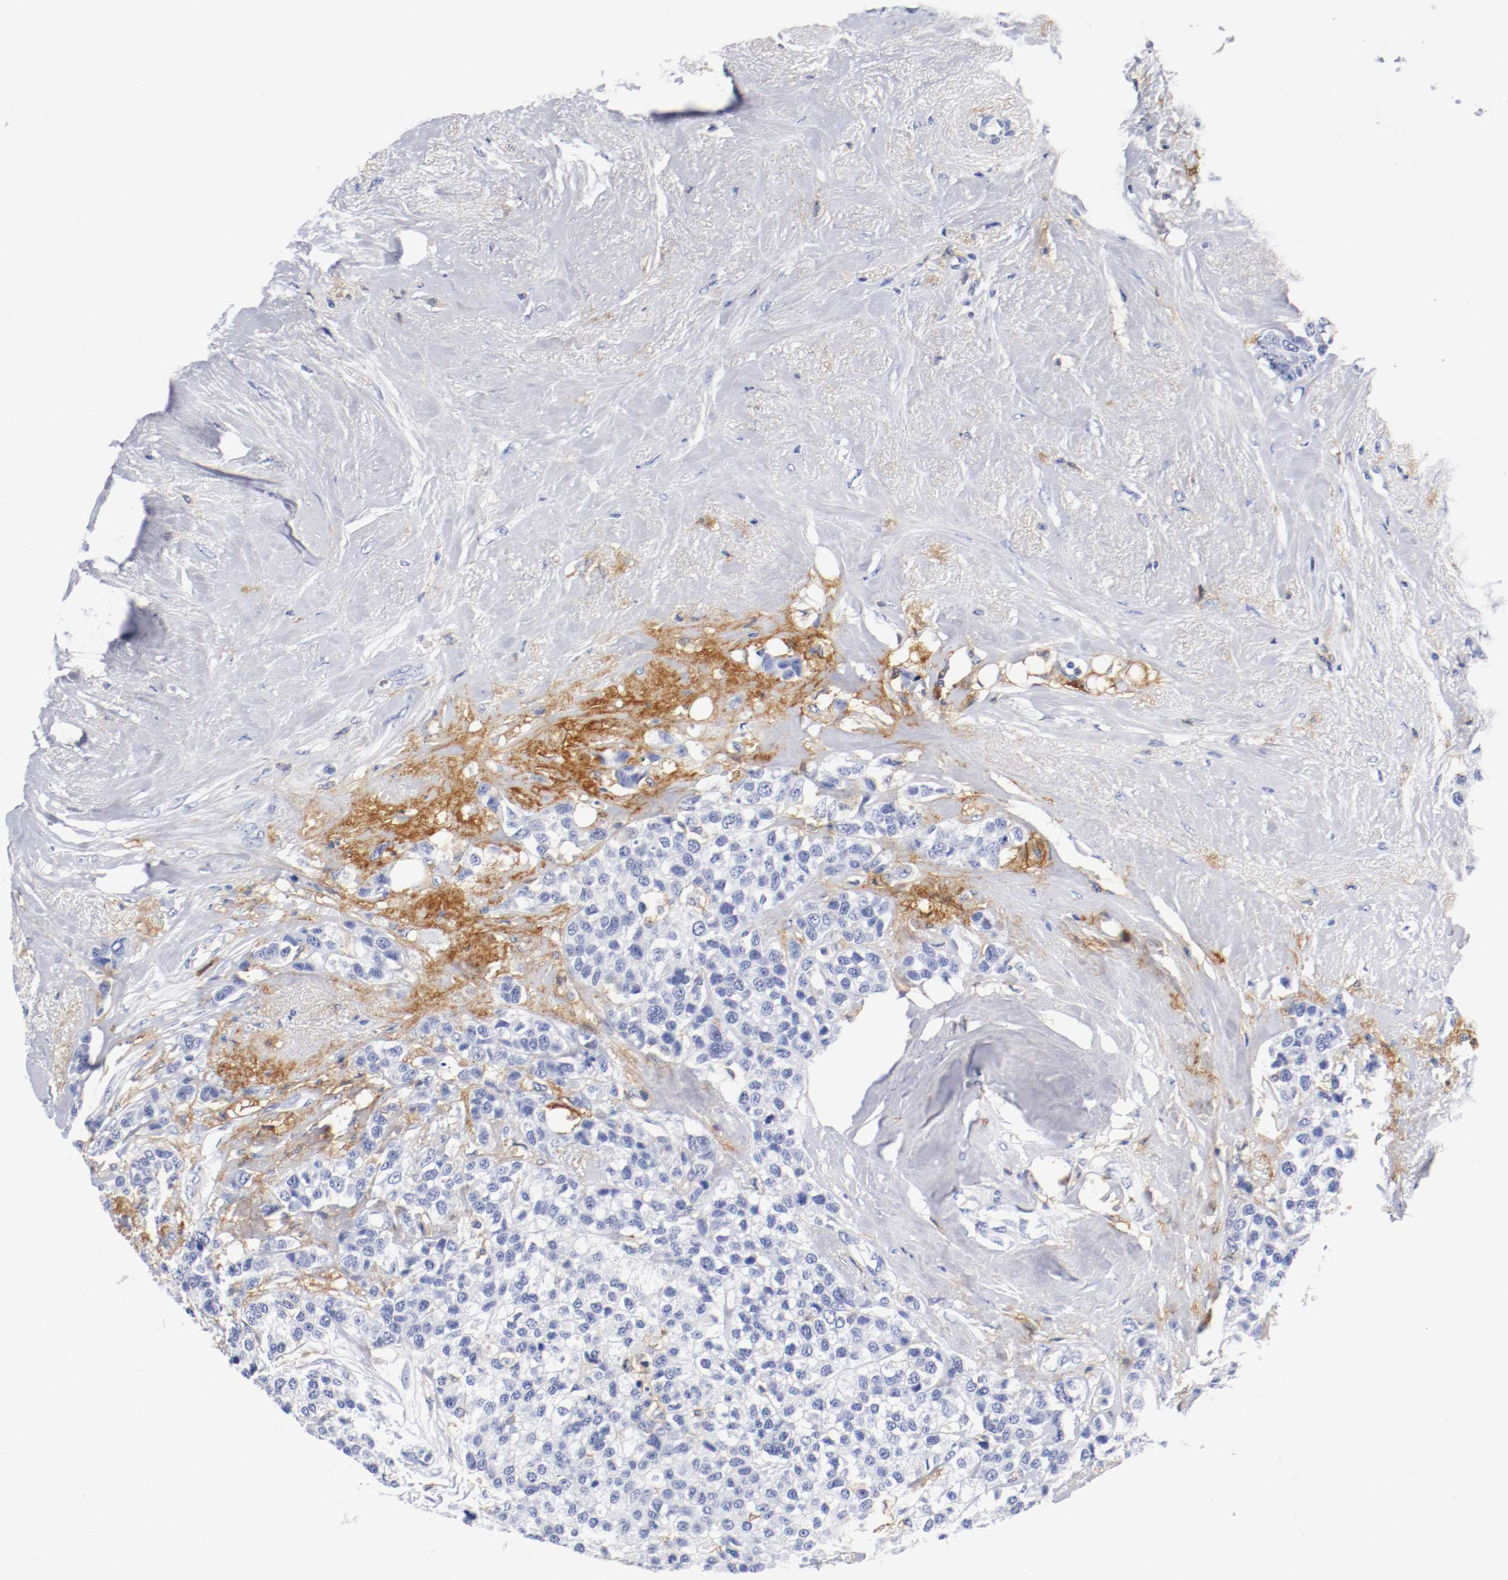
{"staining": {"intensity": "negative", "quantity": "none", "location": "none"}, "tissue": "breast cancer", "cell_type": "Tumor cells", "image_type": "cancer", "snomed": [{"axis": "morphology", "description": "Duct carcinoma"}, {"axis": "topography", "description": "Breast"}], "caption": "There is no significant expression in tumor cells of invasive ductal carcinoma (breast). (Brightfield microscopy of DAB immunohistochemistry (IHC) at high magnification).", "gene": "ITGAX", "patient": {"sex": "female", "age": 51}}